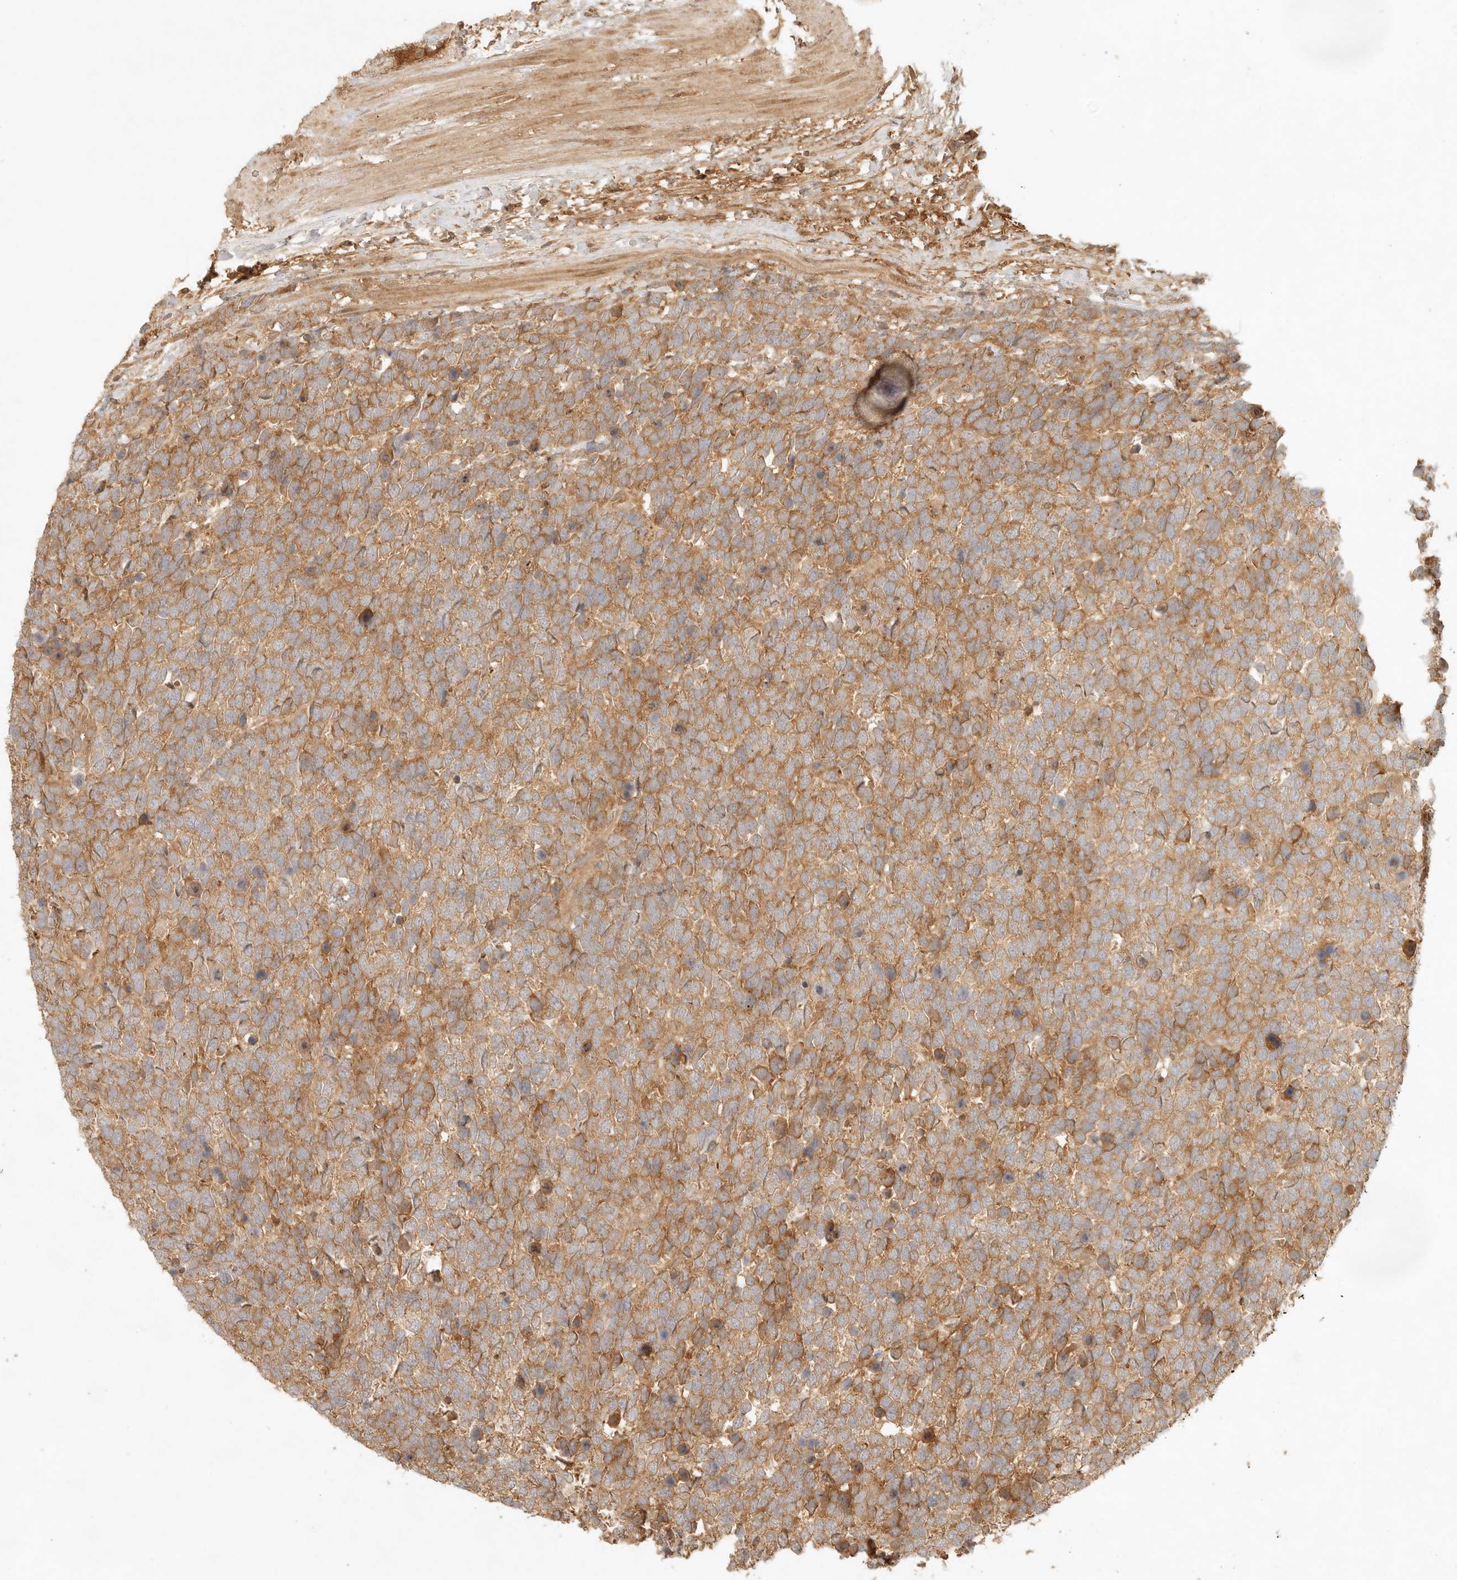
{"staining": {"intensity": "strong", "quantity": ">75%", "location": "cytoplasmic/membranous"}, "tissue": "urothelial cancer", "cell_type": "Tumor cells", "image_type": "cancer", "snomed": [{"axis": "morphology", "description": "Urothelial carcinoma, High grade"}, {"axis": "topography", "description": "Urinary bladder"}], "caption": "A brown stain highlights strong cytoplasmic/membranous staining of a protein in urothelial carcinoma (high-grade) tumor cells.", "gene": "ANKRD61", "patient": {"sex": "female", "age": 82}}